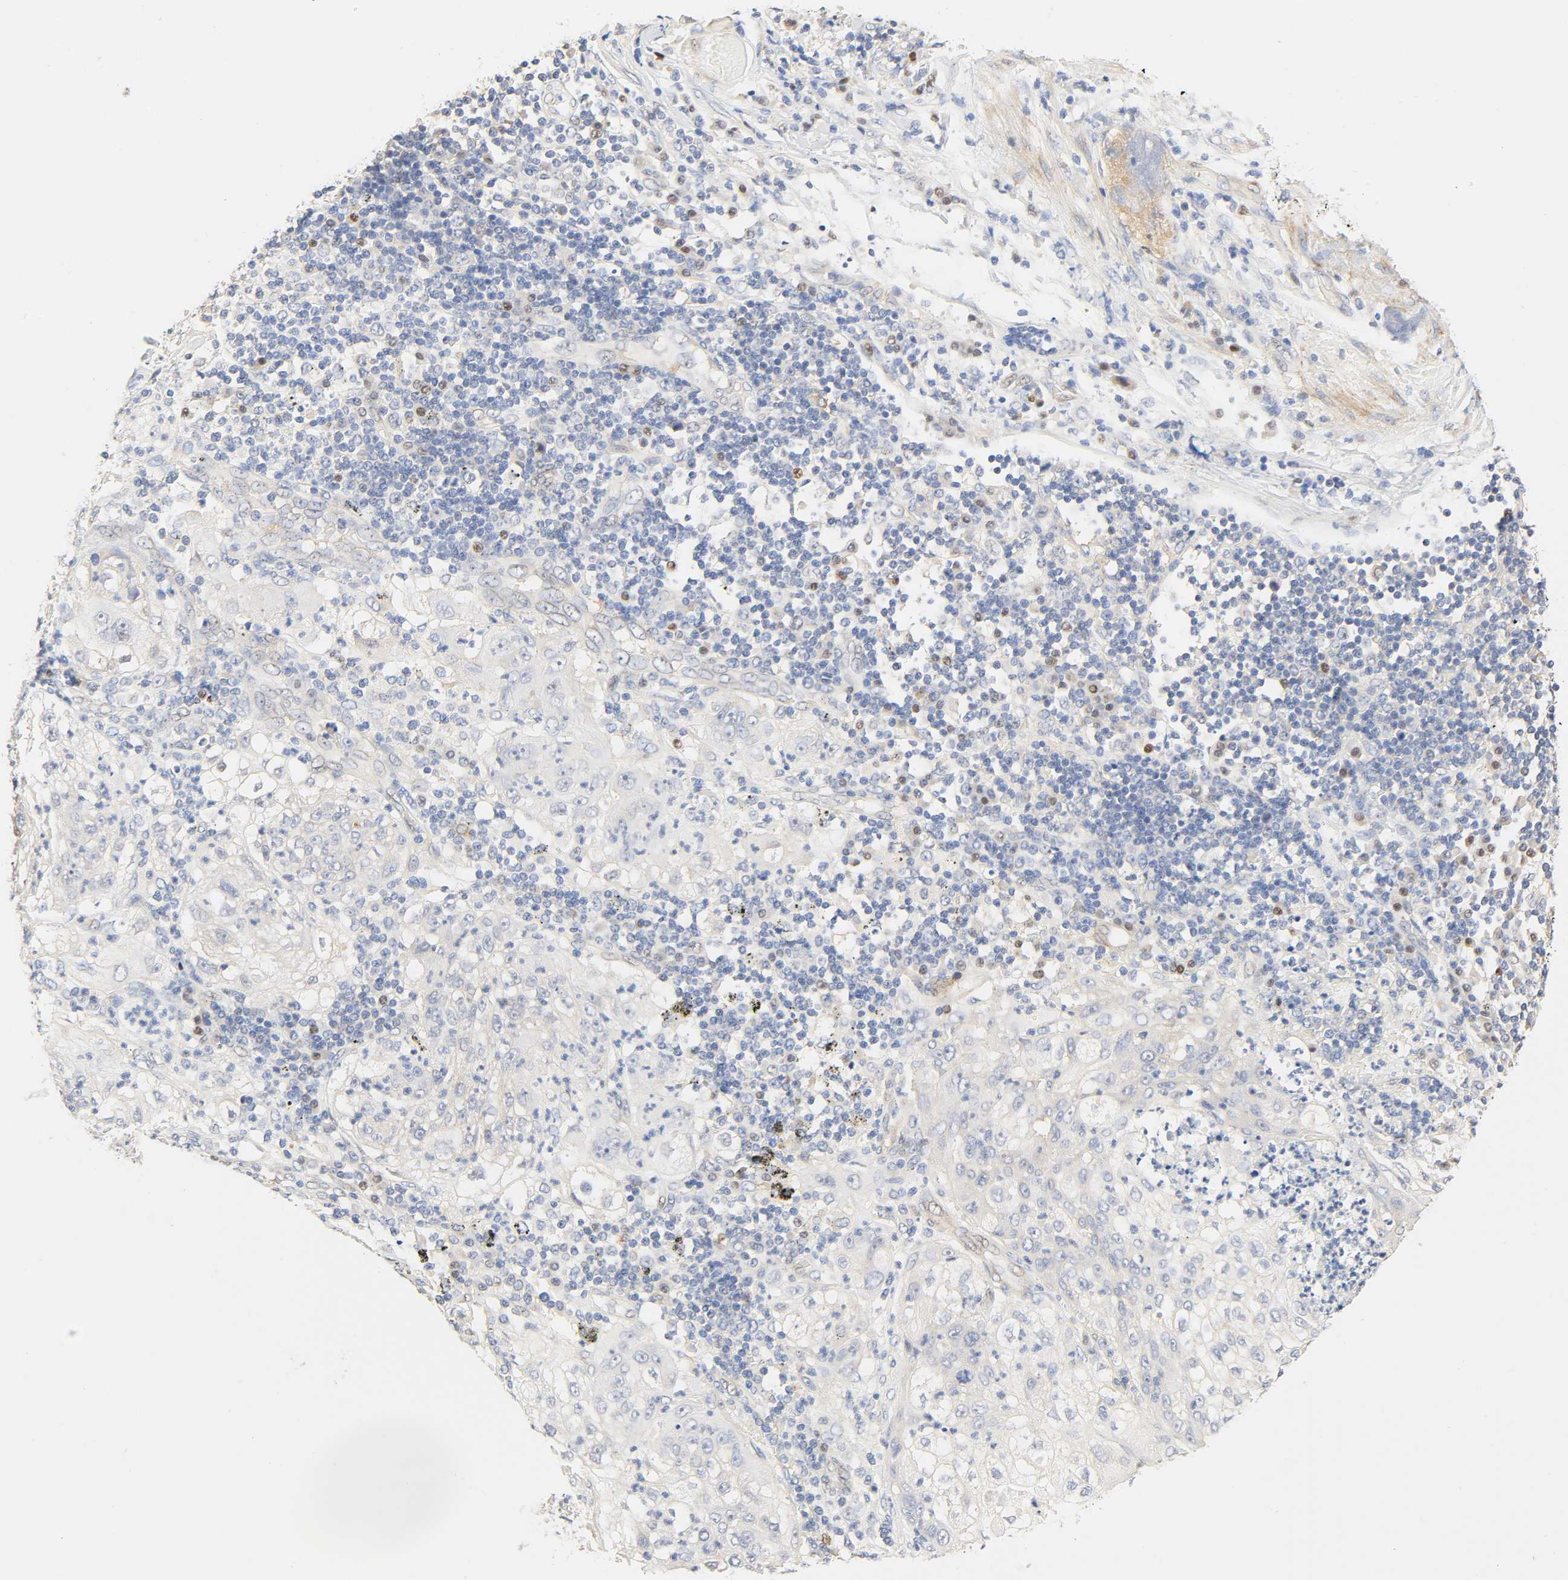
{"staining": {"intensity": "negative", "quantity": "none", "location": "none"}, "tissue": "lung cancer", "cell_type": "Tumor cells", "image_type": "cancer", "snomed": [{"axis": "morphology", "description": "Inflammation, NOS"}, {"axis": "morphology", "description": "Squamous cell carcinoma, NOS"}, {"axis": "topography", "description": "Lymph node"}, {"axis": "topography", "description": "Soft tissue"}, {"axis": "topography", "description": "Lung"}], "caption": "Immunohistochemistry (IHC) histopathology image of neoplastic tissue: lung cancer stained with DAB reveals no significant protein staining in tumor cells. Brightfield microscopy of immunohistochemistry (IHC) stained with DAB (brown) and hematoxylin (blue), captured at high magnification.", "gene": "BORCS8-MEF2B", "patient": {"sex": "male", "age": 66}}